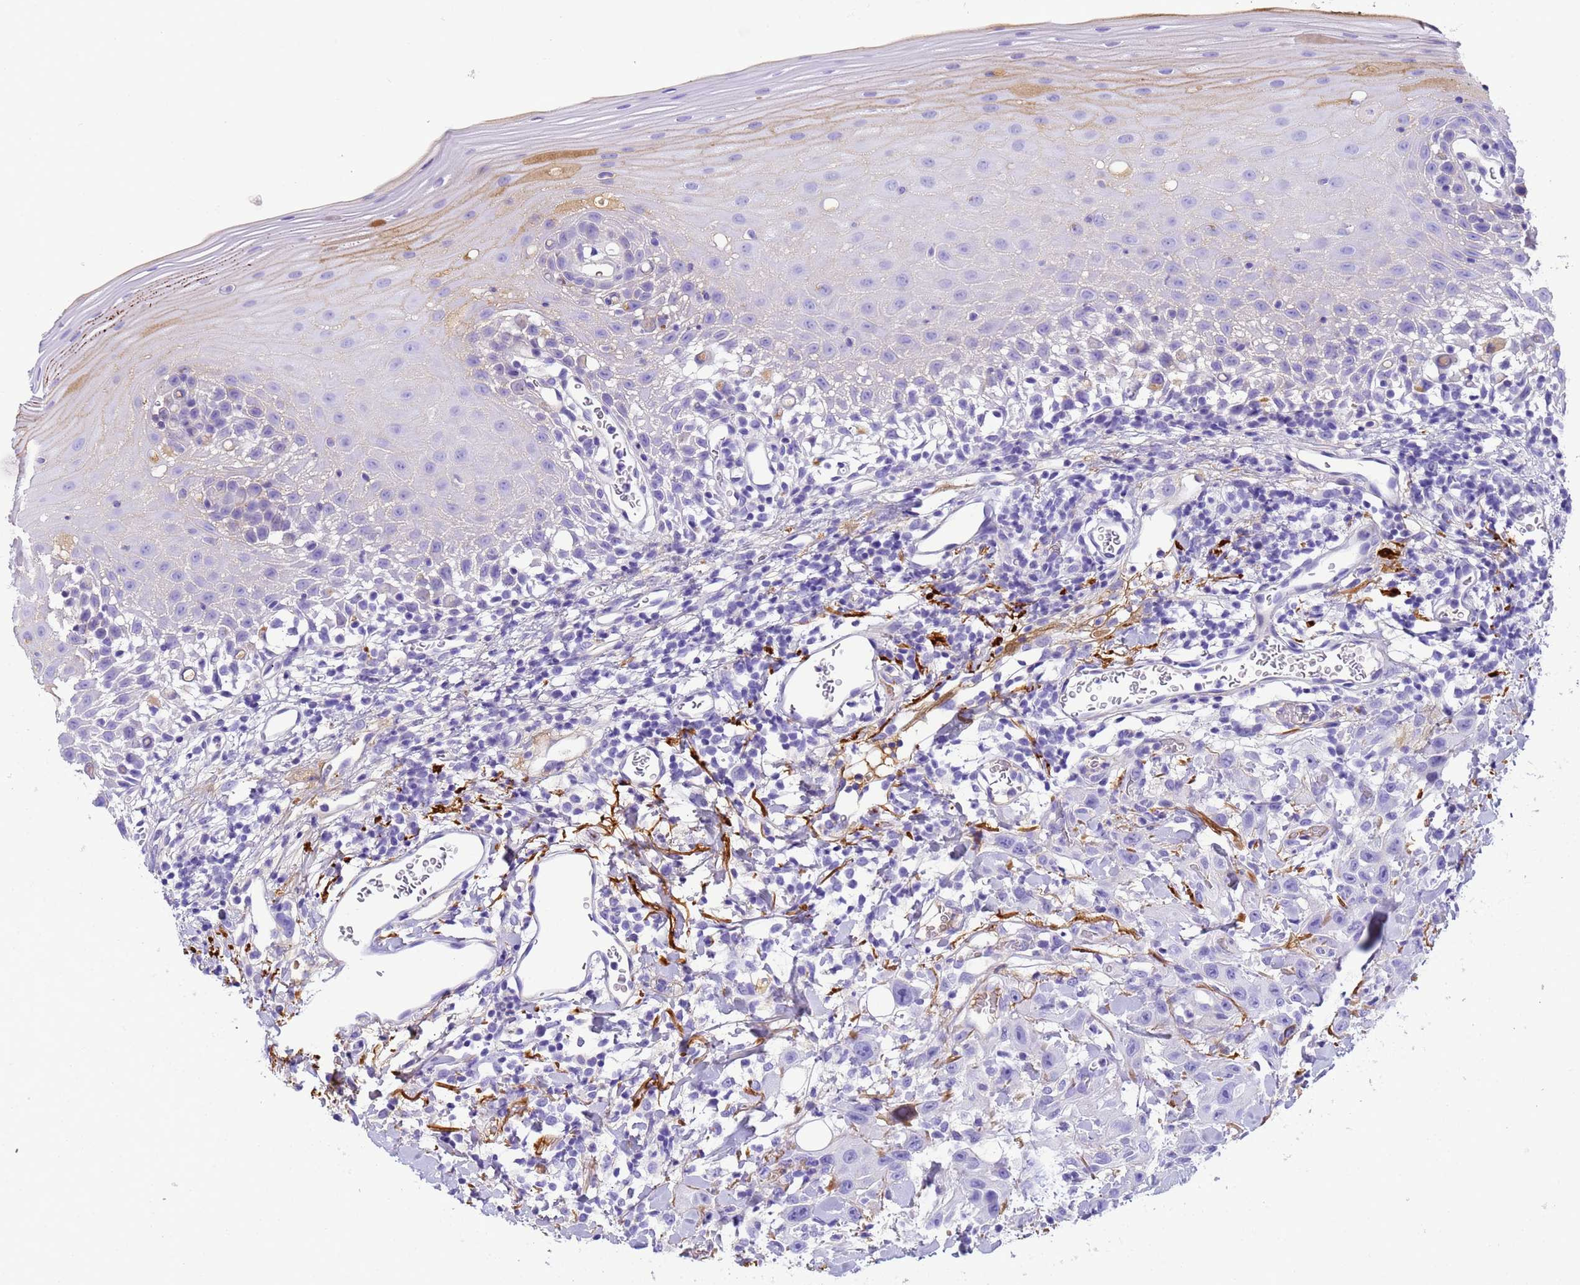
{"staining": {"intensity": "moderate", "quantity": "<25%", "location": "cytoplasmic/membranous,nuclear"}, "tissue": "oral mucosa", "cell_type": "Squamous epithelial cells", "image_type": "normal", "snomed": [{"axis": "morphology", "description": "Normal tissue, NOS"}, {"axis": "topography", "description": "Oral tissue"}], "caption": "This is an image of IHC staining of benign oral mucosa, which shows moderate expression in the cytoplasmic/membranous,nuclear of squamous epithelial cells.", "gene": "CFHR1", "patient": {"sex": "female", "age": 70}}